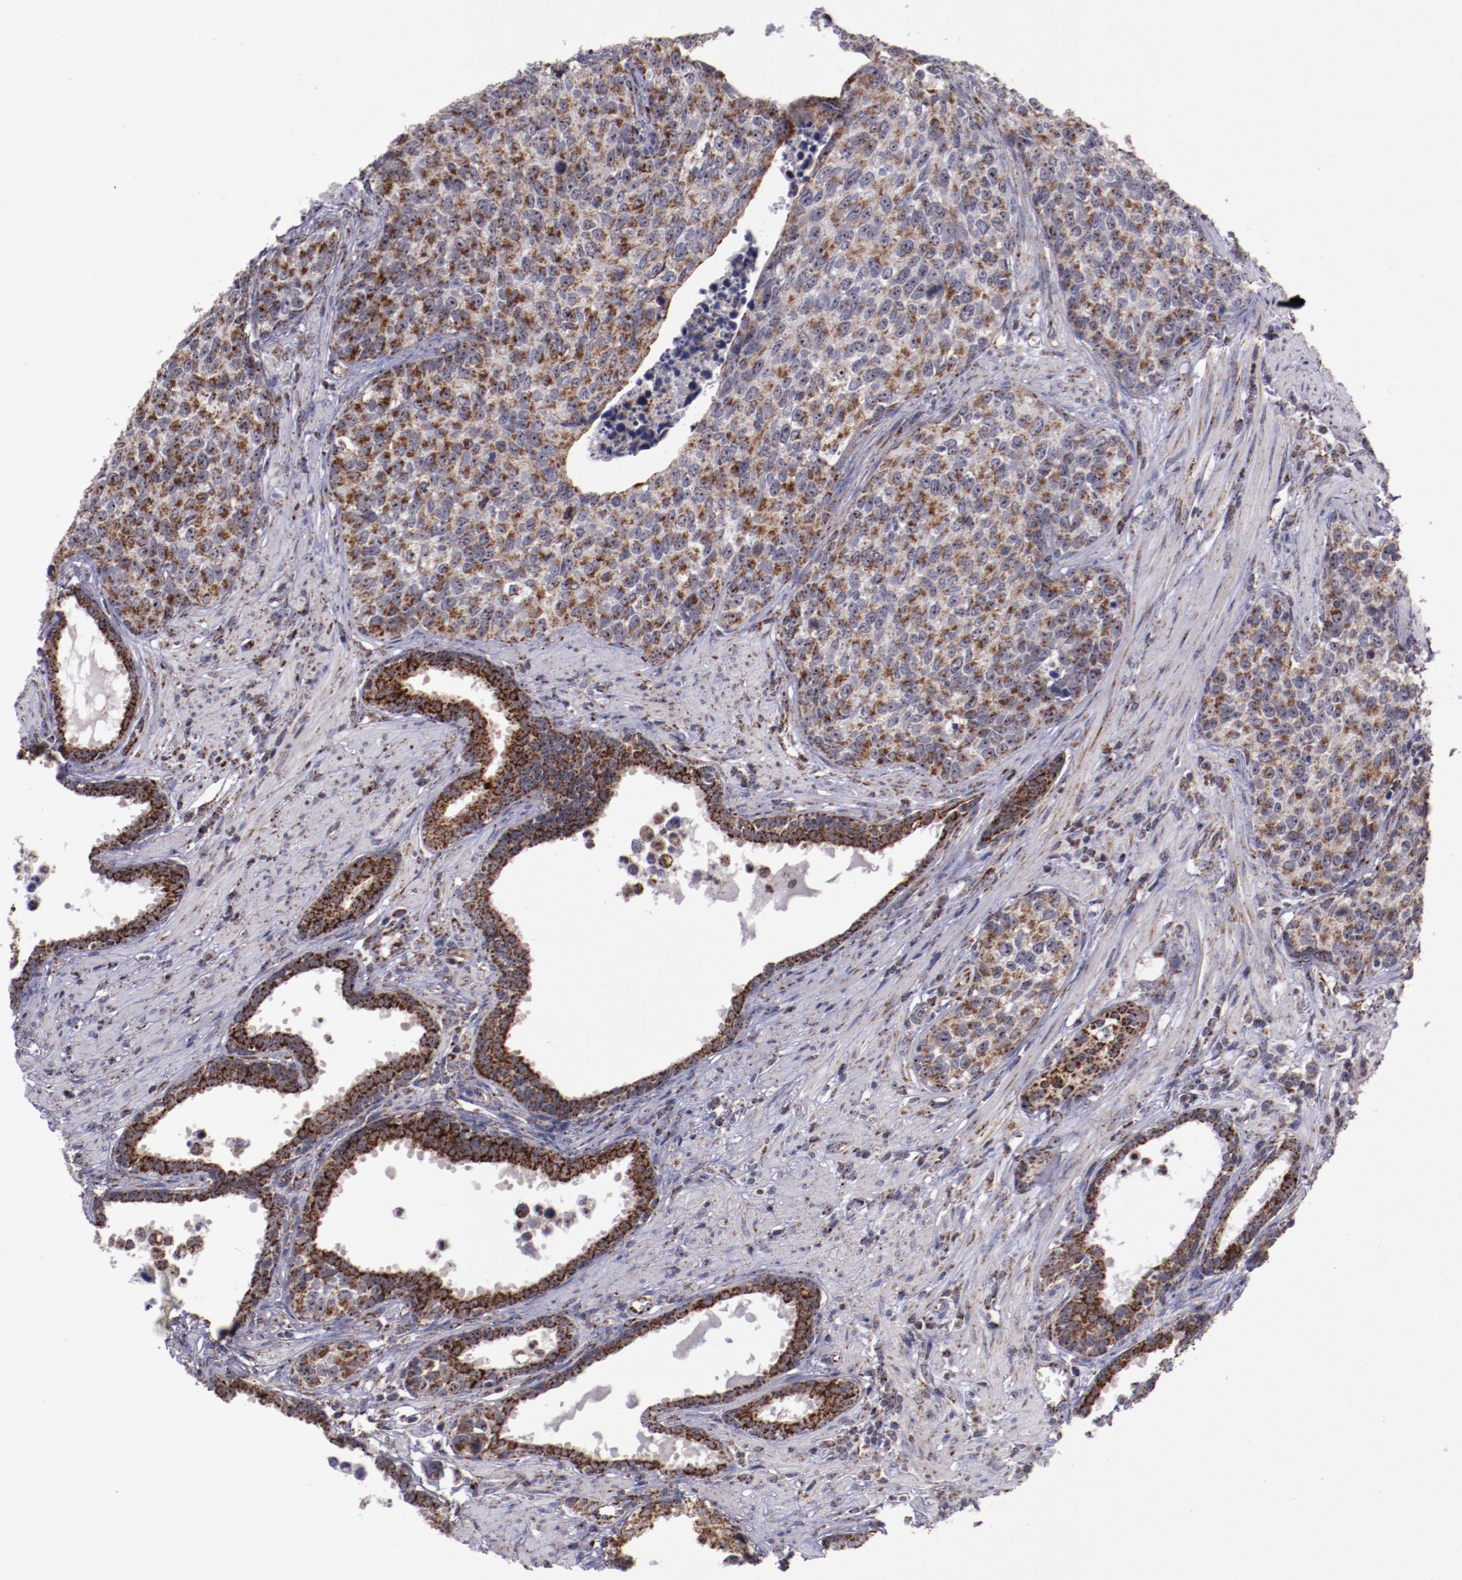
{"staining": {"intensity": "moderate", "quantity": ">75%", "location": "cytoplasmic/membranous"}, "tissue": "urothelial cancer", "cell_type": "Tumor cells", "image_type": "cancer", "snomed": [{"axis": "morphology", "description": "Urothelial carcinoma, High grade"}, {"axis": "topography", "description": "Urinary bladder"}], "caption": "The photomicrograph demonstrates staining of high-grade urothelial carcinoma, revealing moderate cytoplasmic/membranous protein expression (brown color) within tumor cells.", "gene": "LONP1", "patient": {"sex": "male", "age": 81}}